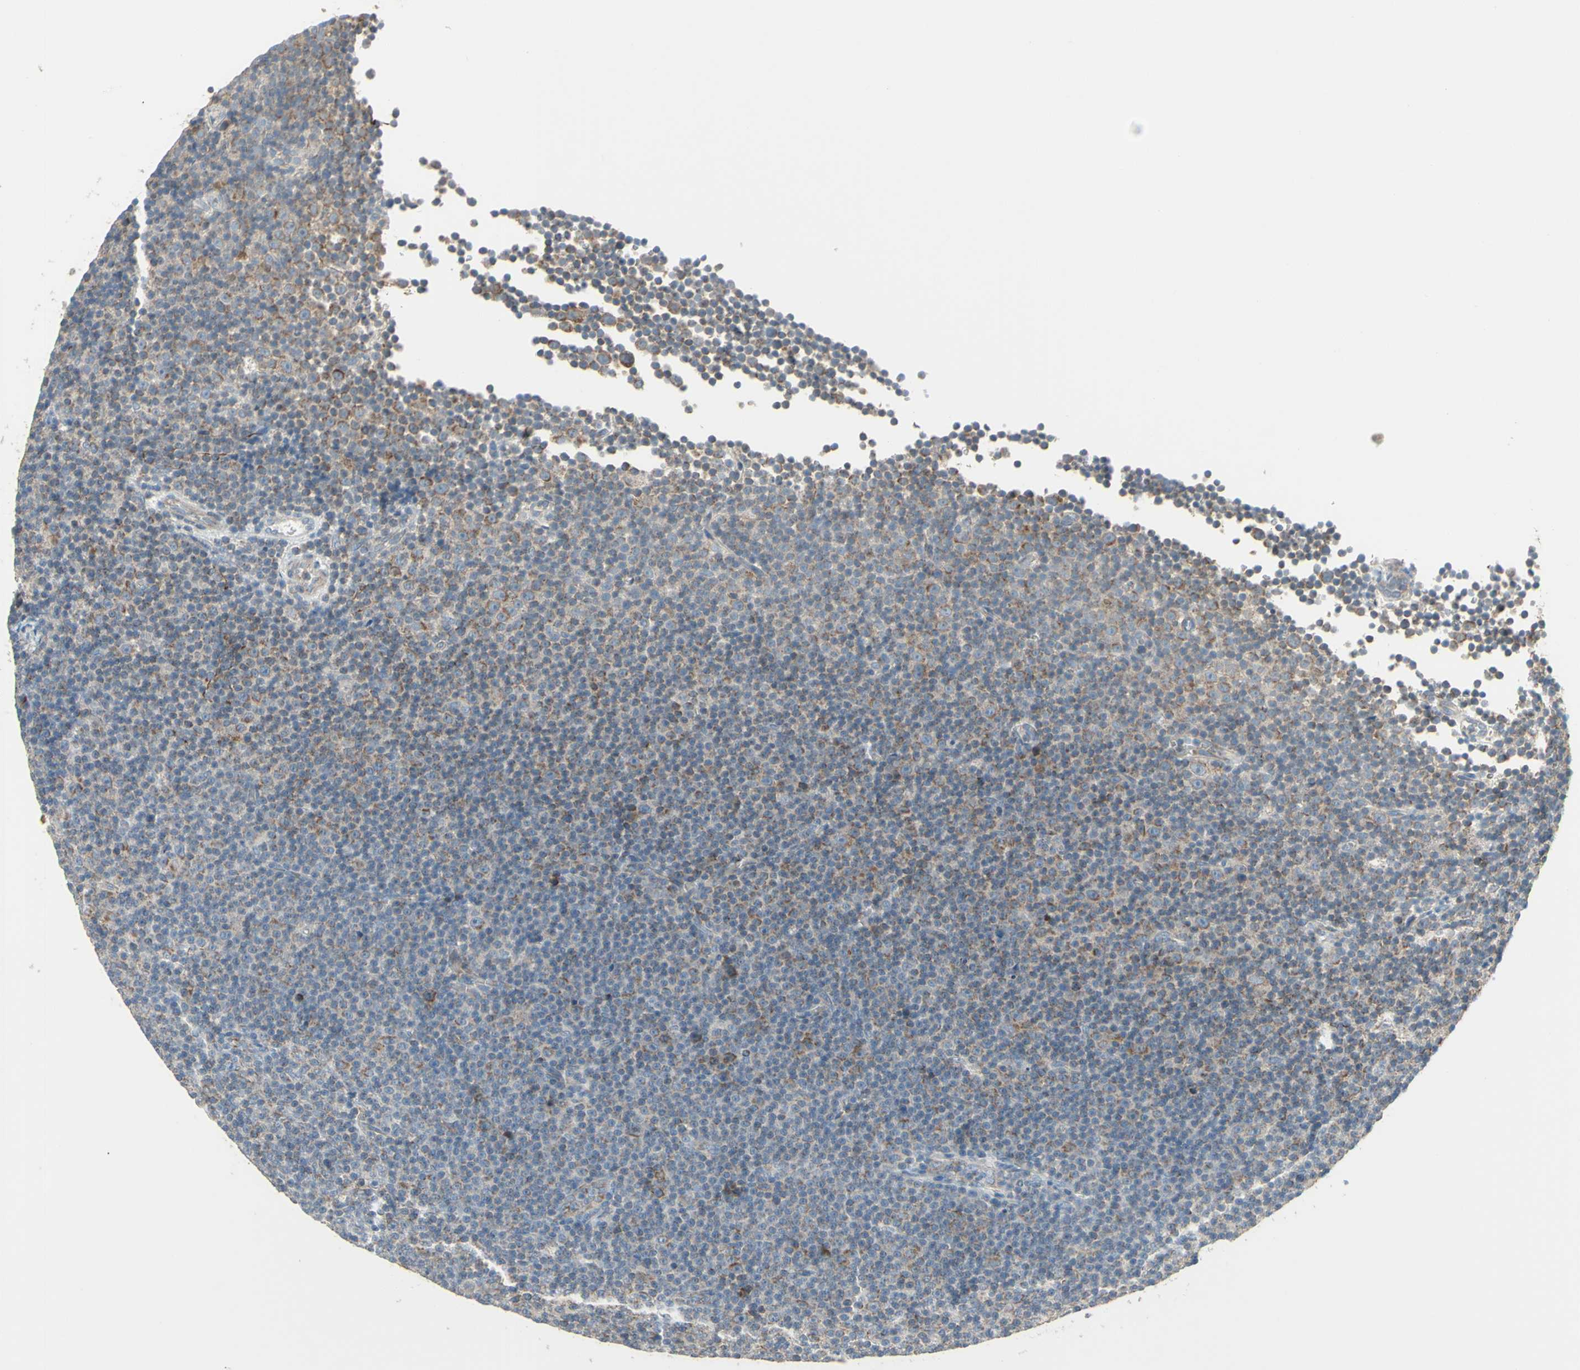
{"staining": {"intensity": "weak", "quantity": "25%-75%", "location": "cytoplasmic/membranous"}, "tissue": "lymphoma", "cell_type": "Tumor cells", "image_type": "cancer", "snomed": [{"axis": "morphology", "description": "Malignant lymphoma, non-Hodgkin's type, Low grade"}, {"axis": "topography", "description": "Lymph node"}], "caption": "Immunohistochemical staining of low-grade malignant lymphoma, non-Hodgkin's type exhibits weak cytoplasmic/membranous protein staining in about 25%-75% of tumor cells.", "gene": "FAM171B", "patient": {"sex": "female", "age": 67}}